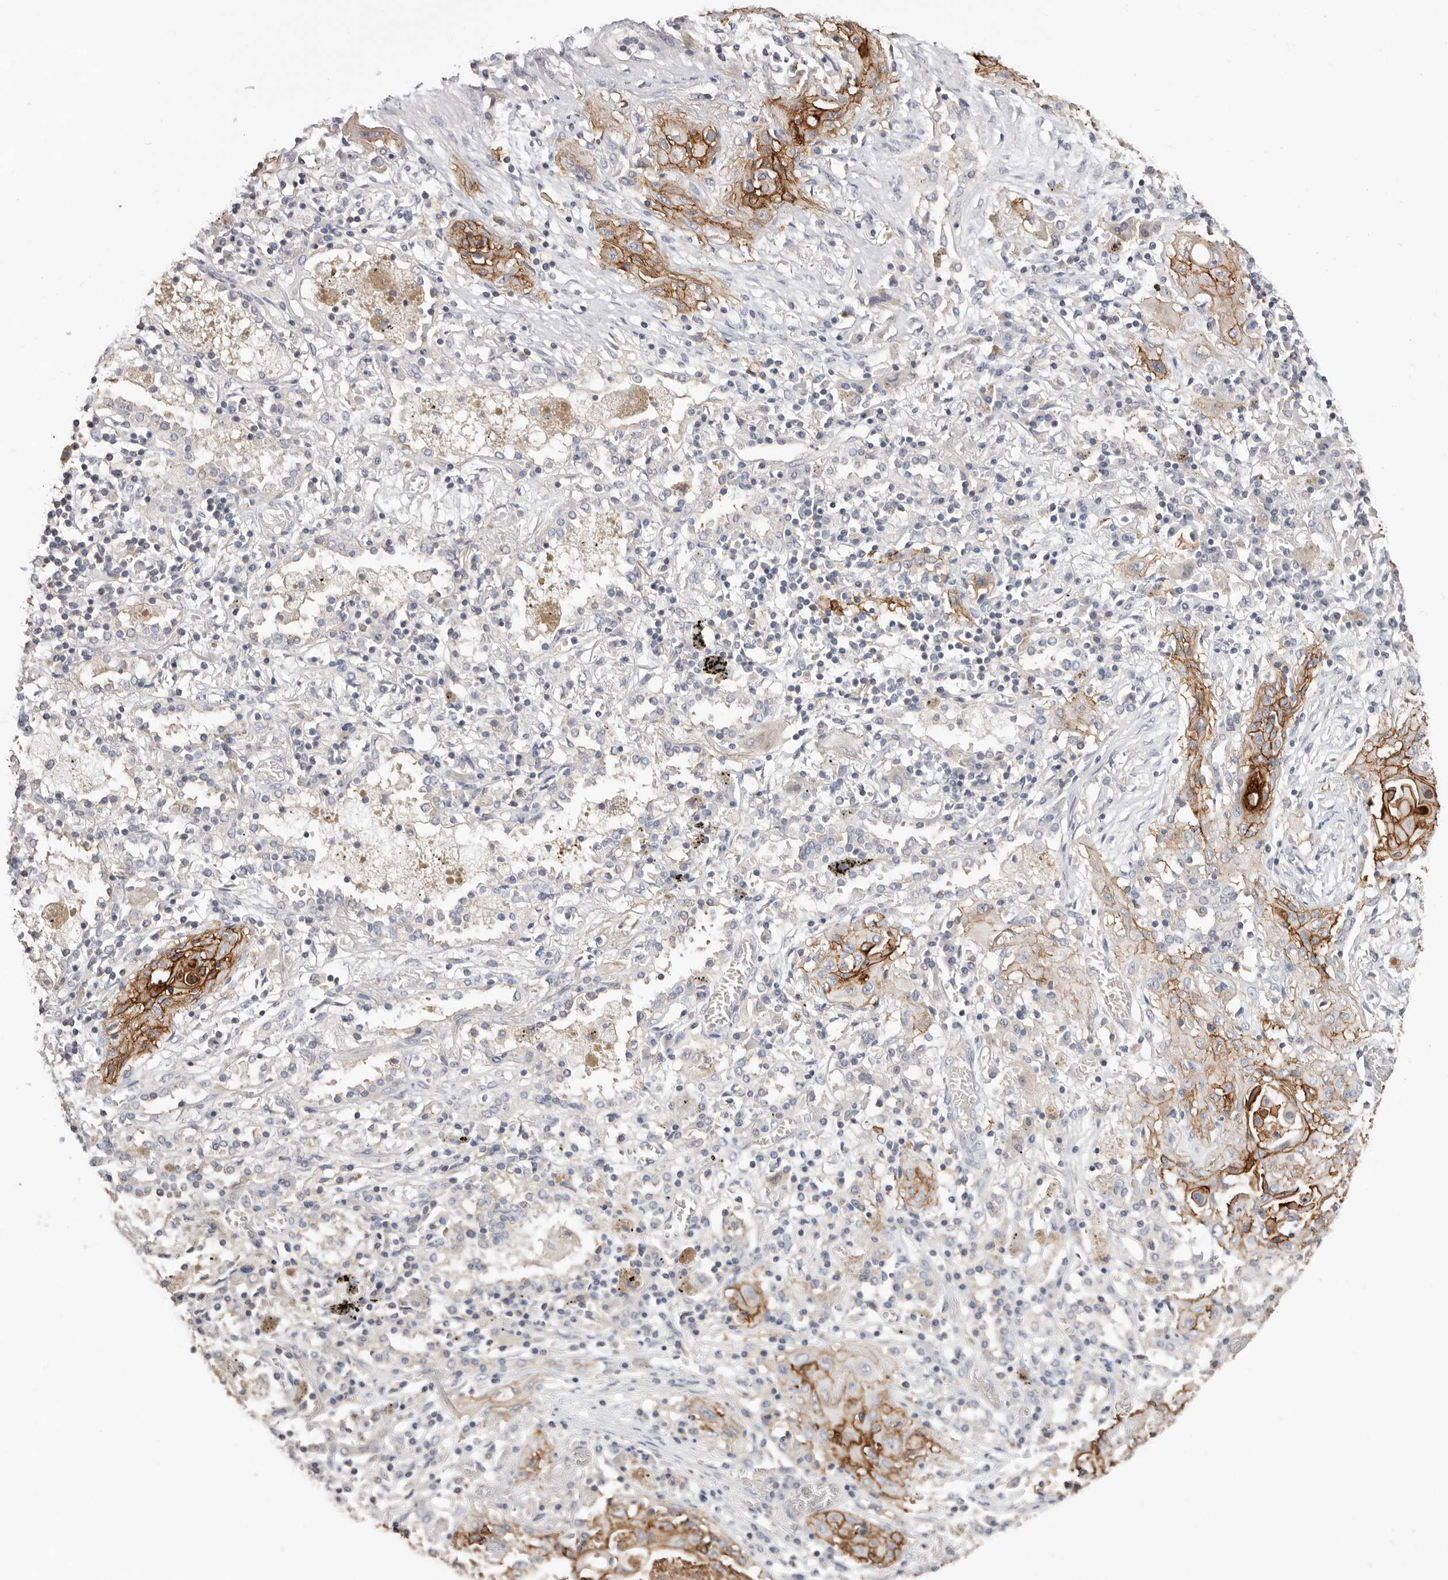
{"staining": {"intensity": "strong", "quantity": "25%-75%", "location": "cytoplasmic/membranous"}, "tissue": "lung cancer", "cell_type": "Tumor cells", "image_type": "cancer", "snomed": [{"axis": "morphology", "description": "Squamous cell carcinoma, NOS"}, {"axis": "topography", "description": "Lung"}], "caption": "Squamous cell carcinoma (lung) stained with DAB (3,3'-diaminobenzidine) immunohistochemistry demonstrates high levels of strong cytoplasmic/membranous positivity in approximately 25%-75% of tumor cells. (brown staining indicates protein expression, while blue staining denotes nuclei).", "gene": "S100A14", "patient": {"sex": "female", "age": 47}}